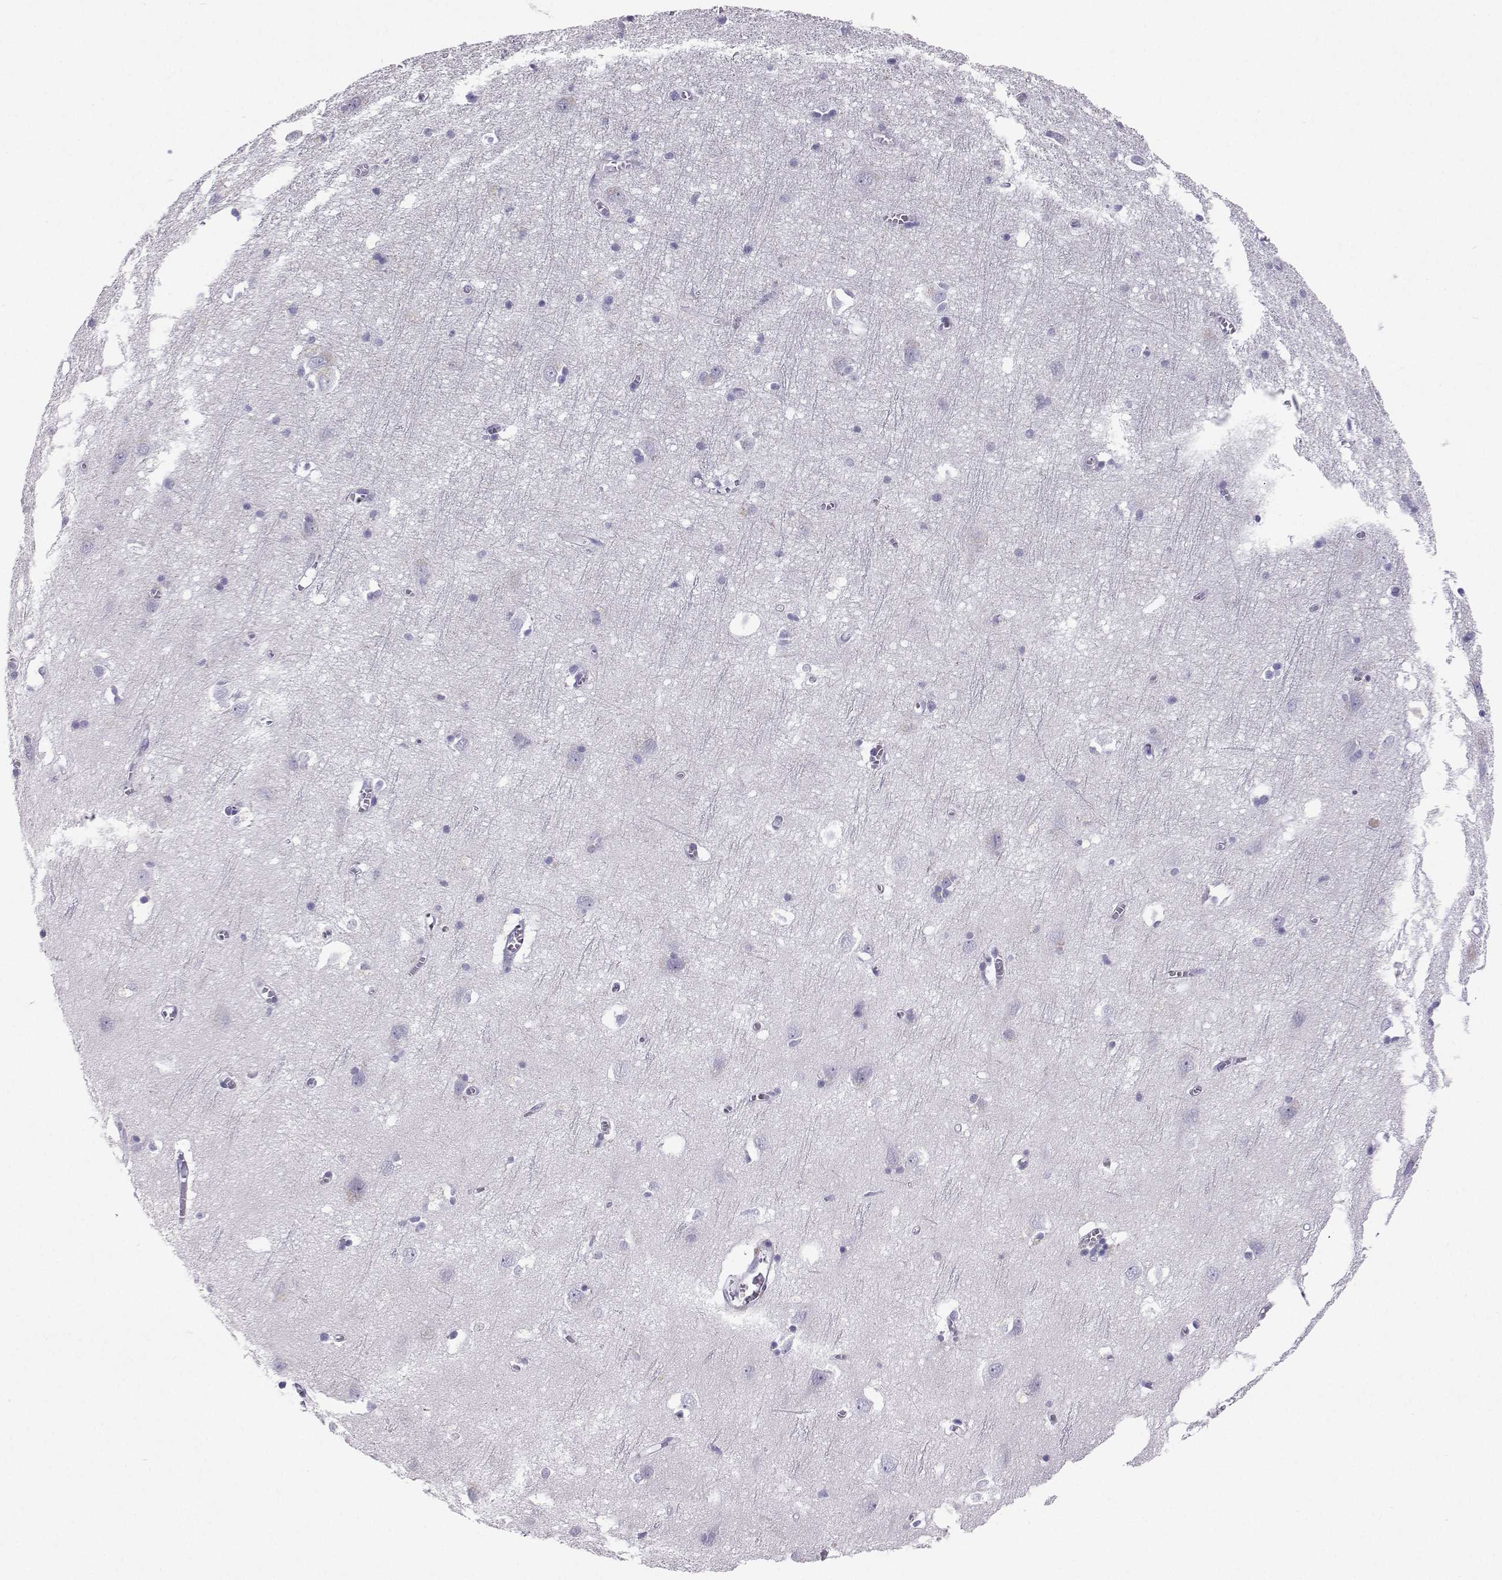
{"staining": {"intensity": "negative", "quantity": "none", "location": "none"}, "tissue": "cerebral cortex", "cell_type": "Endothelial cells", "image_type": "normal", "snomed": [{"axis": "morphology", "description": "Normal tissue, NOS"}, {"axis": "topography", "description": "Cerebral cortex"}], "caption": "This image is of benign cerebral cortex stained with immunohistochemistry to label a protein in brown with the nuclei are counter-stained blue. There is no expression in endothelial cells. (Stains: DAB (3,3'-diaminobenzidine) immunohistochemistry with hematoxylin counter stain, Microscopy: brightfield microscopy at high magnification).", "gene": "PLIN4", "patient": {"sex": "male", "age": 70}}